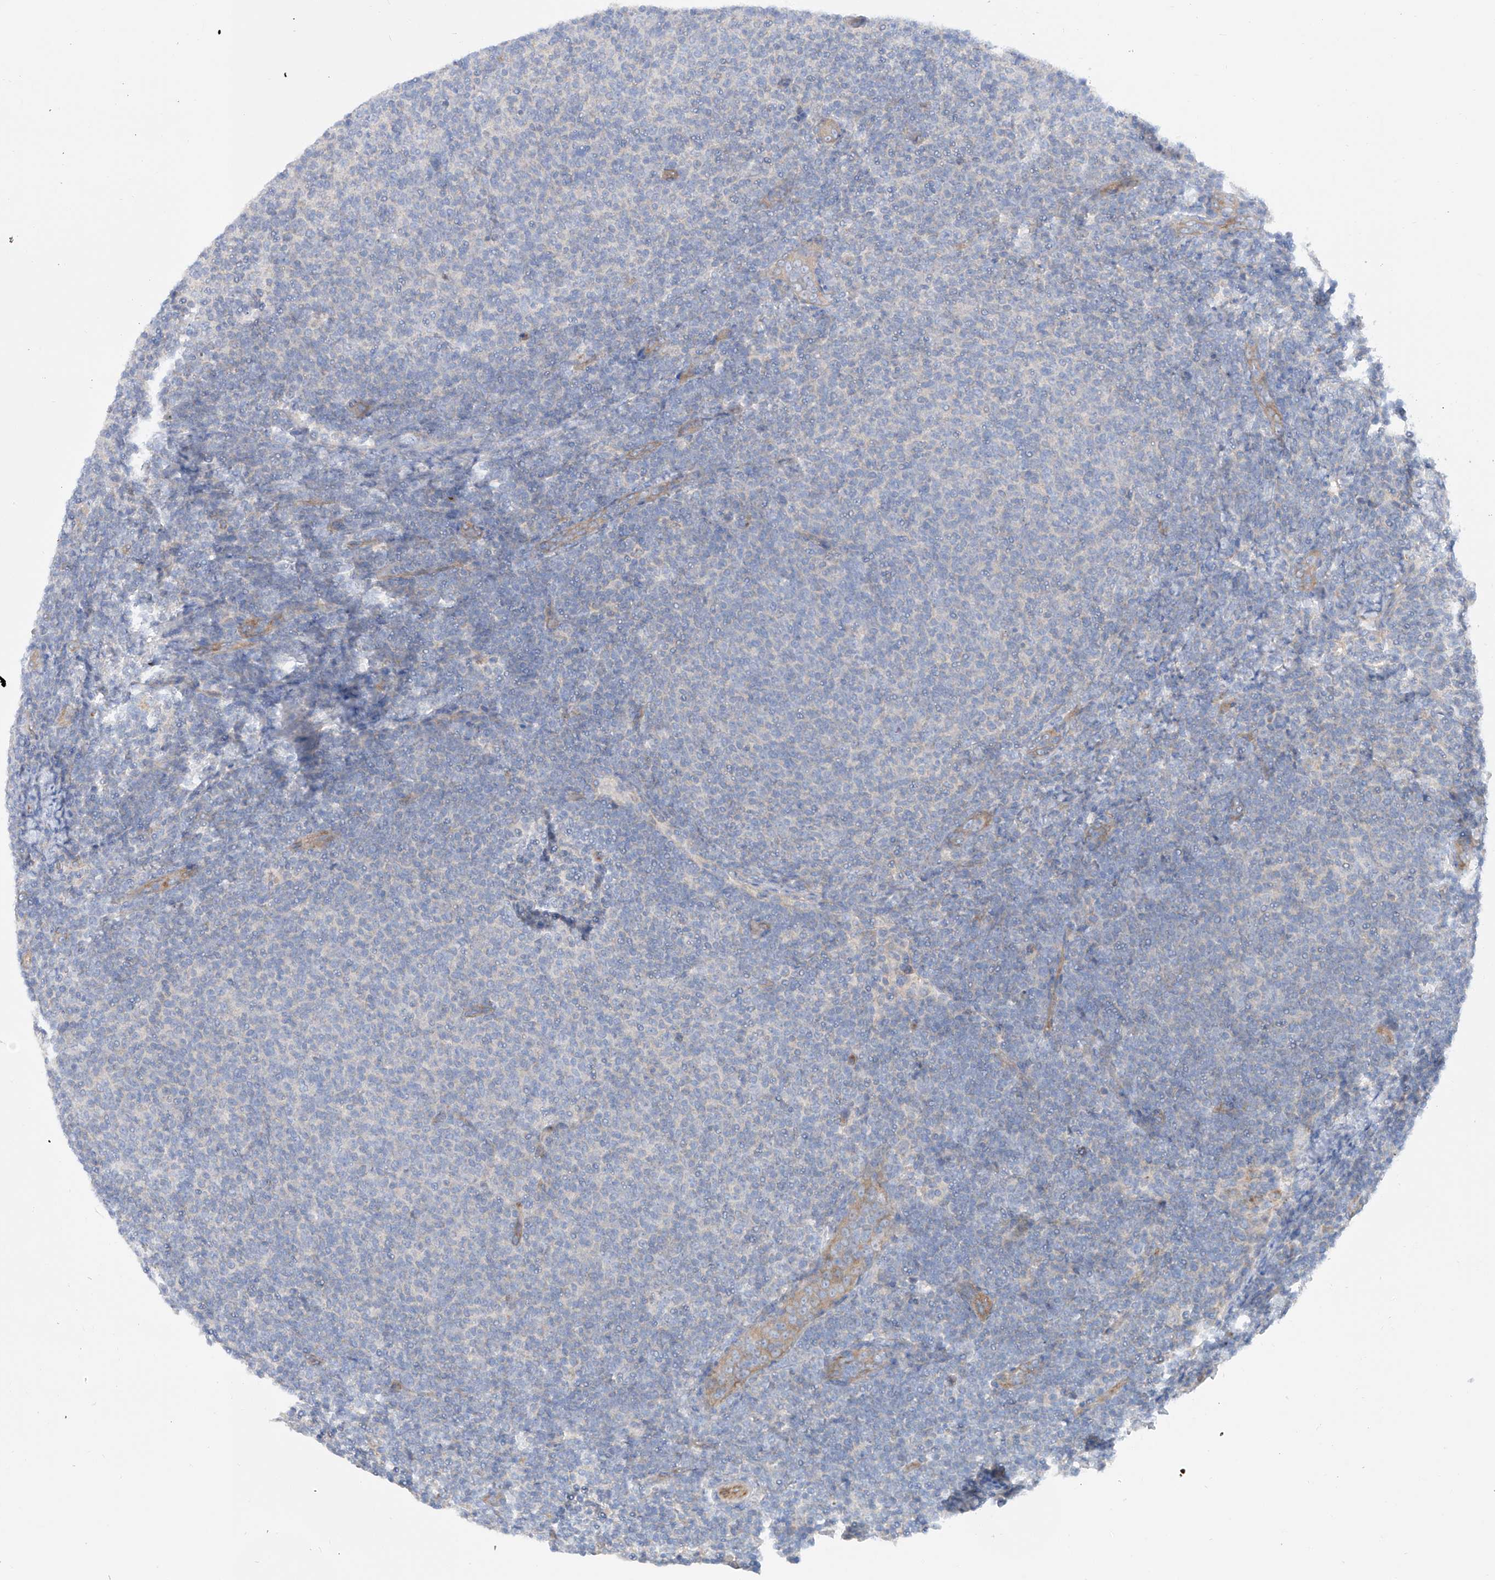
{"staining": {"intensity": "negative", "quantity": "none", "location": "none"}, "tissue": "lymphoma", "cell_type": "Tumor cells", "image_type": "cancer", "snomed": [{"axis": "morphology", "description": "Malignant lymphoma, non-Hodgkin's type, Low grade"}, {"axis": "topography", "description": "Lymph node"}], "caption": "This is a photomicrograph of immunohistochemistry staining of lymphoma, which shows no expression in tumor cells. Nuclei are stained in blue.", "gene": "TMEM209", "patient": {"sex": "male", "age": 66}}